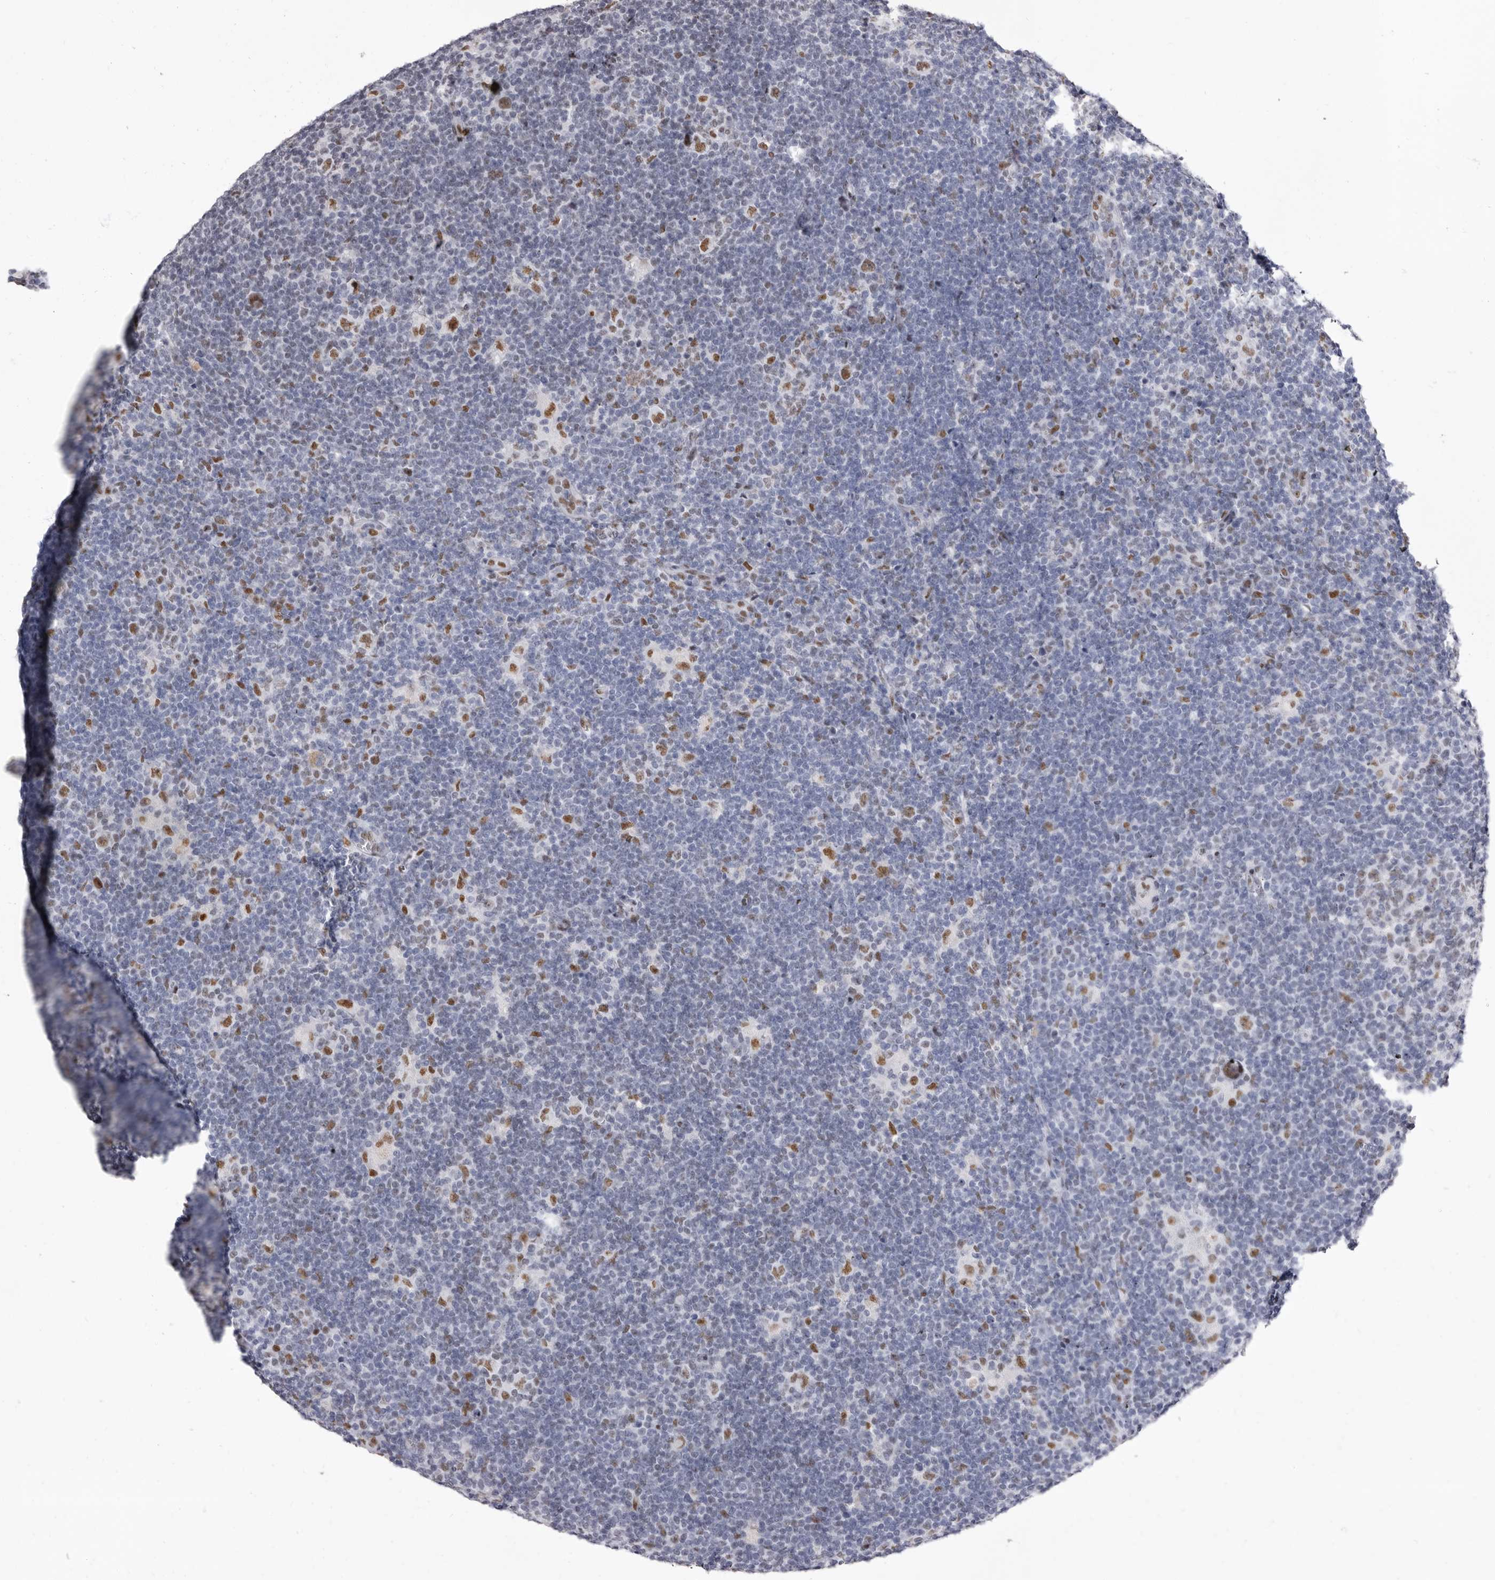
{"staining": {"intensity": "moderate", "quantity": ">75%", "location": "nuclear"}, "tissue": "lymphoma", "cell_type": "Tumor cells", "image_type": "cancer", "snomed": [{"axis": "morphology", "description": "Hodgkin's disease, NOS"}, {"axis": "topography", "description": "Lymph node"}], "caption": "Immunohistochemistry (IHC) micrograph of neoplastic tissue: Hodgkin's disease stained using IHC reveals medium levels of moderate protein expression localized specifically in the nuclear of tumor cells, appearing as a nuclear brown color.", "gene": "ZNF326", "patient": {"sex": "female", "age": 57}}